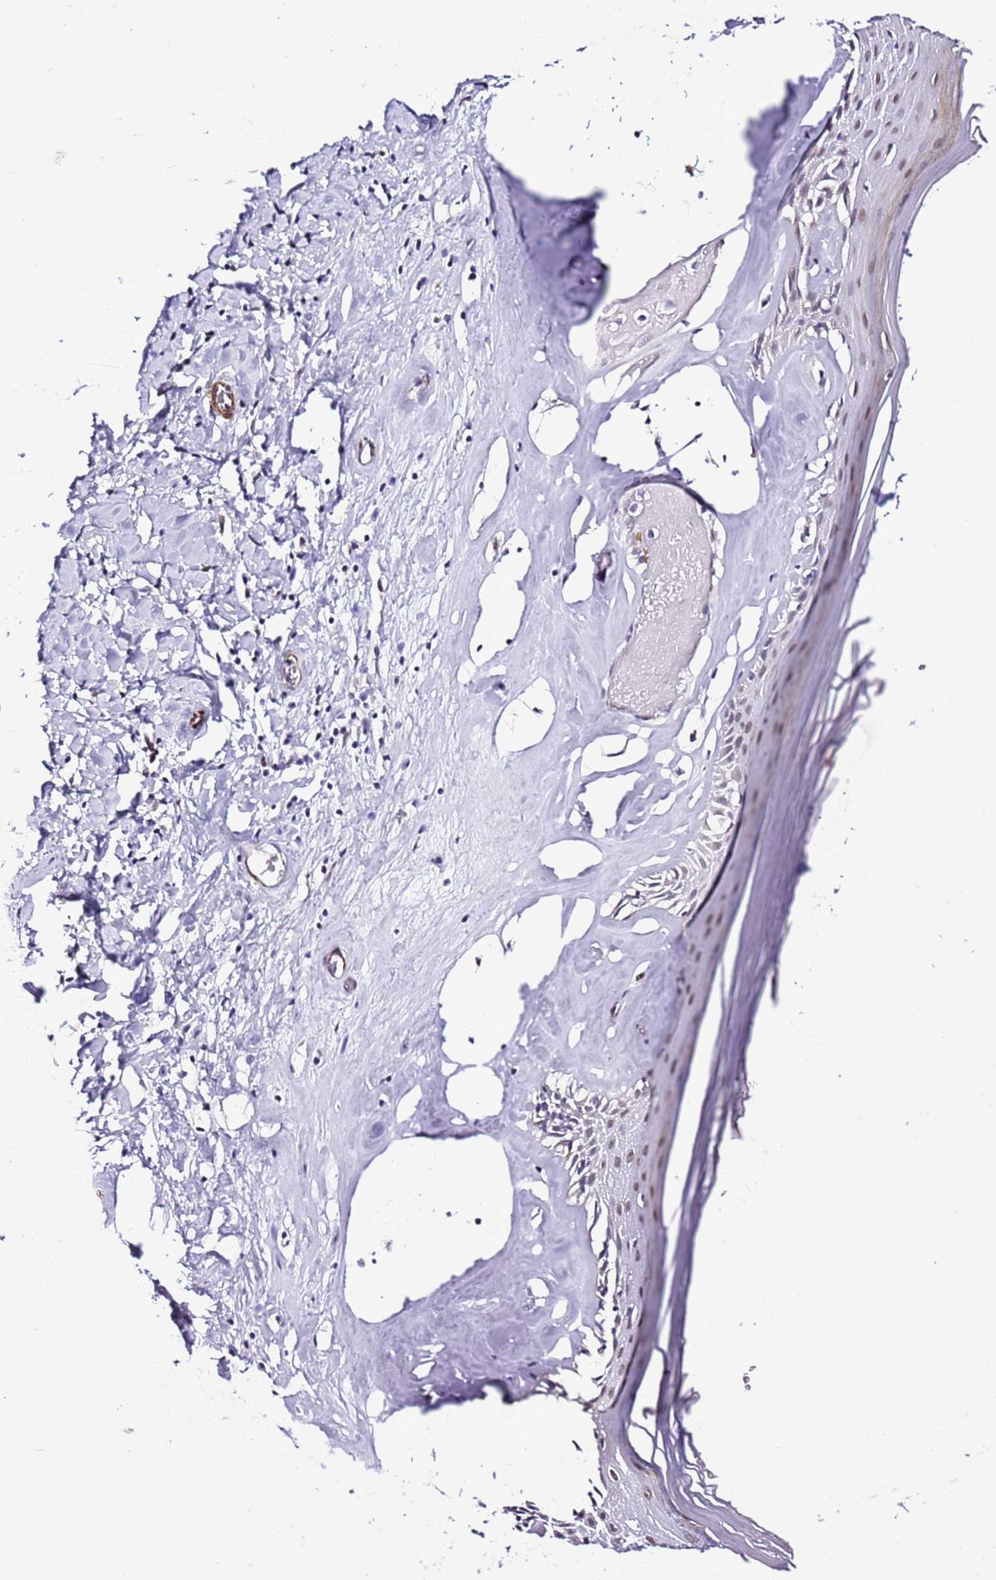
{"staining": {"intensity": "weak", "quantity": ">75%", "location": "cytoplasmic/membranous,nuclear"}, "tissue": "skin", "cell_type": "Epidermal cells", "image_type": "normal", "snomed": [{"axis": "morphology", "description": "Normal tissue, NOS"}, {"axis": "topography", "description": "Vulva"}], "caption": "Protein analysis of benign skin displays weak cytoplasmic/membranous,nuclear positivity in about >75% of epidermal cells.", "gene": "SMIM4", "patient": {"sex": "female", "age": 86}}